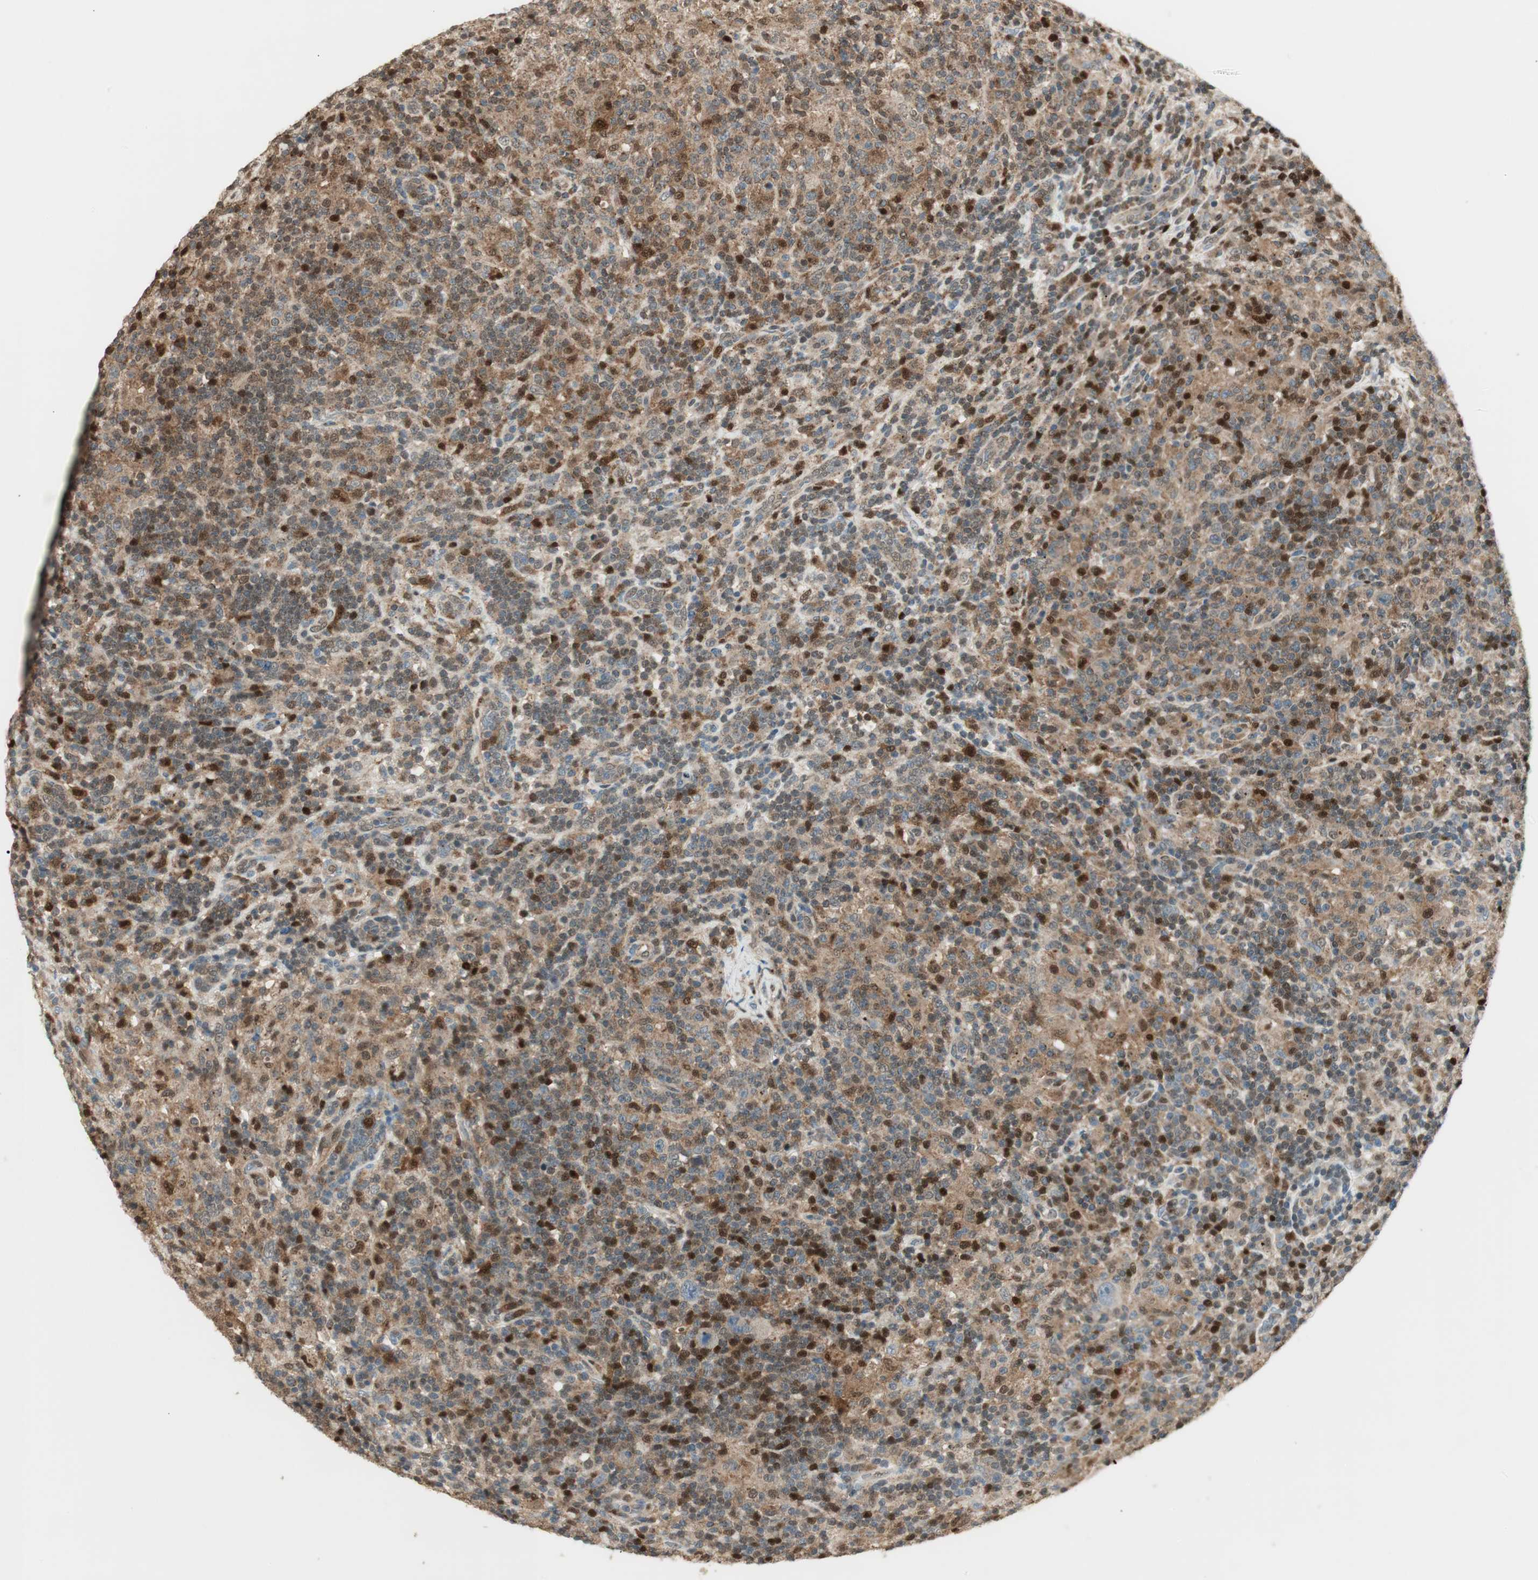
{"staining": {"intensity": "weak", "quantity": "25%-75%", "location": "cytoplasmic/membranous"}, "tissue": "lymphoma", "cell_type": "Tumor cells", "image_type": "cancer", "snomed": [{"axis": "morphology", "description": "Hodgkin's disease, NOS"}, {"axis": "topography", "description": "Lymph node"}], "caption": "IHC of Hodgkin's disease displays low levels of weak cytoplasmic/membranous positivity in about 25%-75% of tumor cells.", "gene": "LTA4H", "patient": {"sex": "male", "age": 70}}